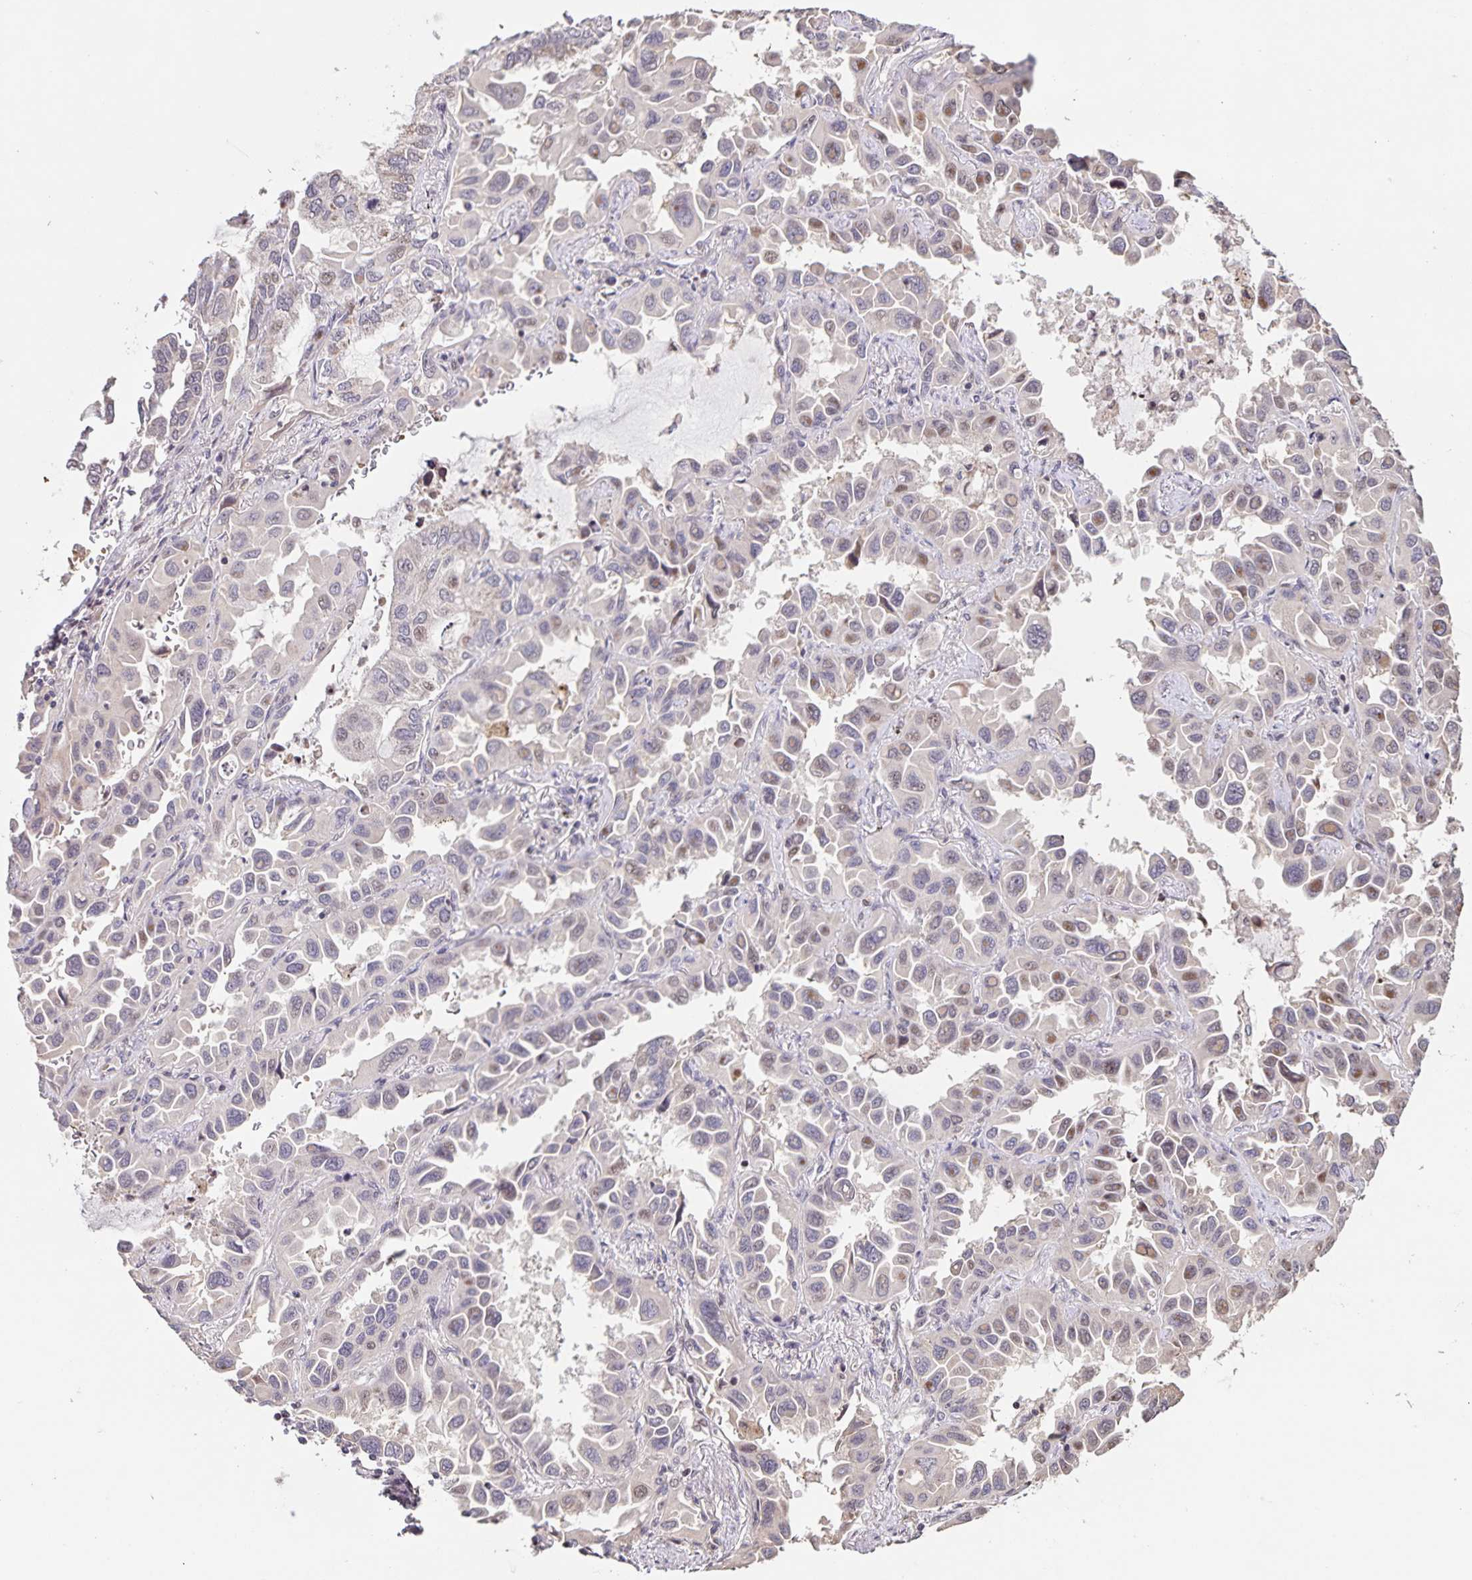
{"staining": {"intensity": "weak", "quantity": "<25%", "location": "nuclear"}, "tissue": "lung cancer", "cell_type": "Tumor cells", "image_type": "cancer", "snomed": [{"axis": "morphology", "description": "Adenocarcinoma, NOS"}, {"axis": "topography", "description": "Lung"}], "caption": "This is a histopathology image of immunohistochemistry staining of lung cancer (adenocarcinoma), which shows no positivity in tumor cells.", "gene": "GDF2", "patient": {"sex": "male", "age": 64}}